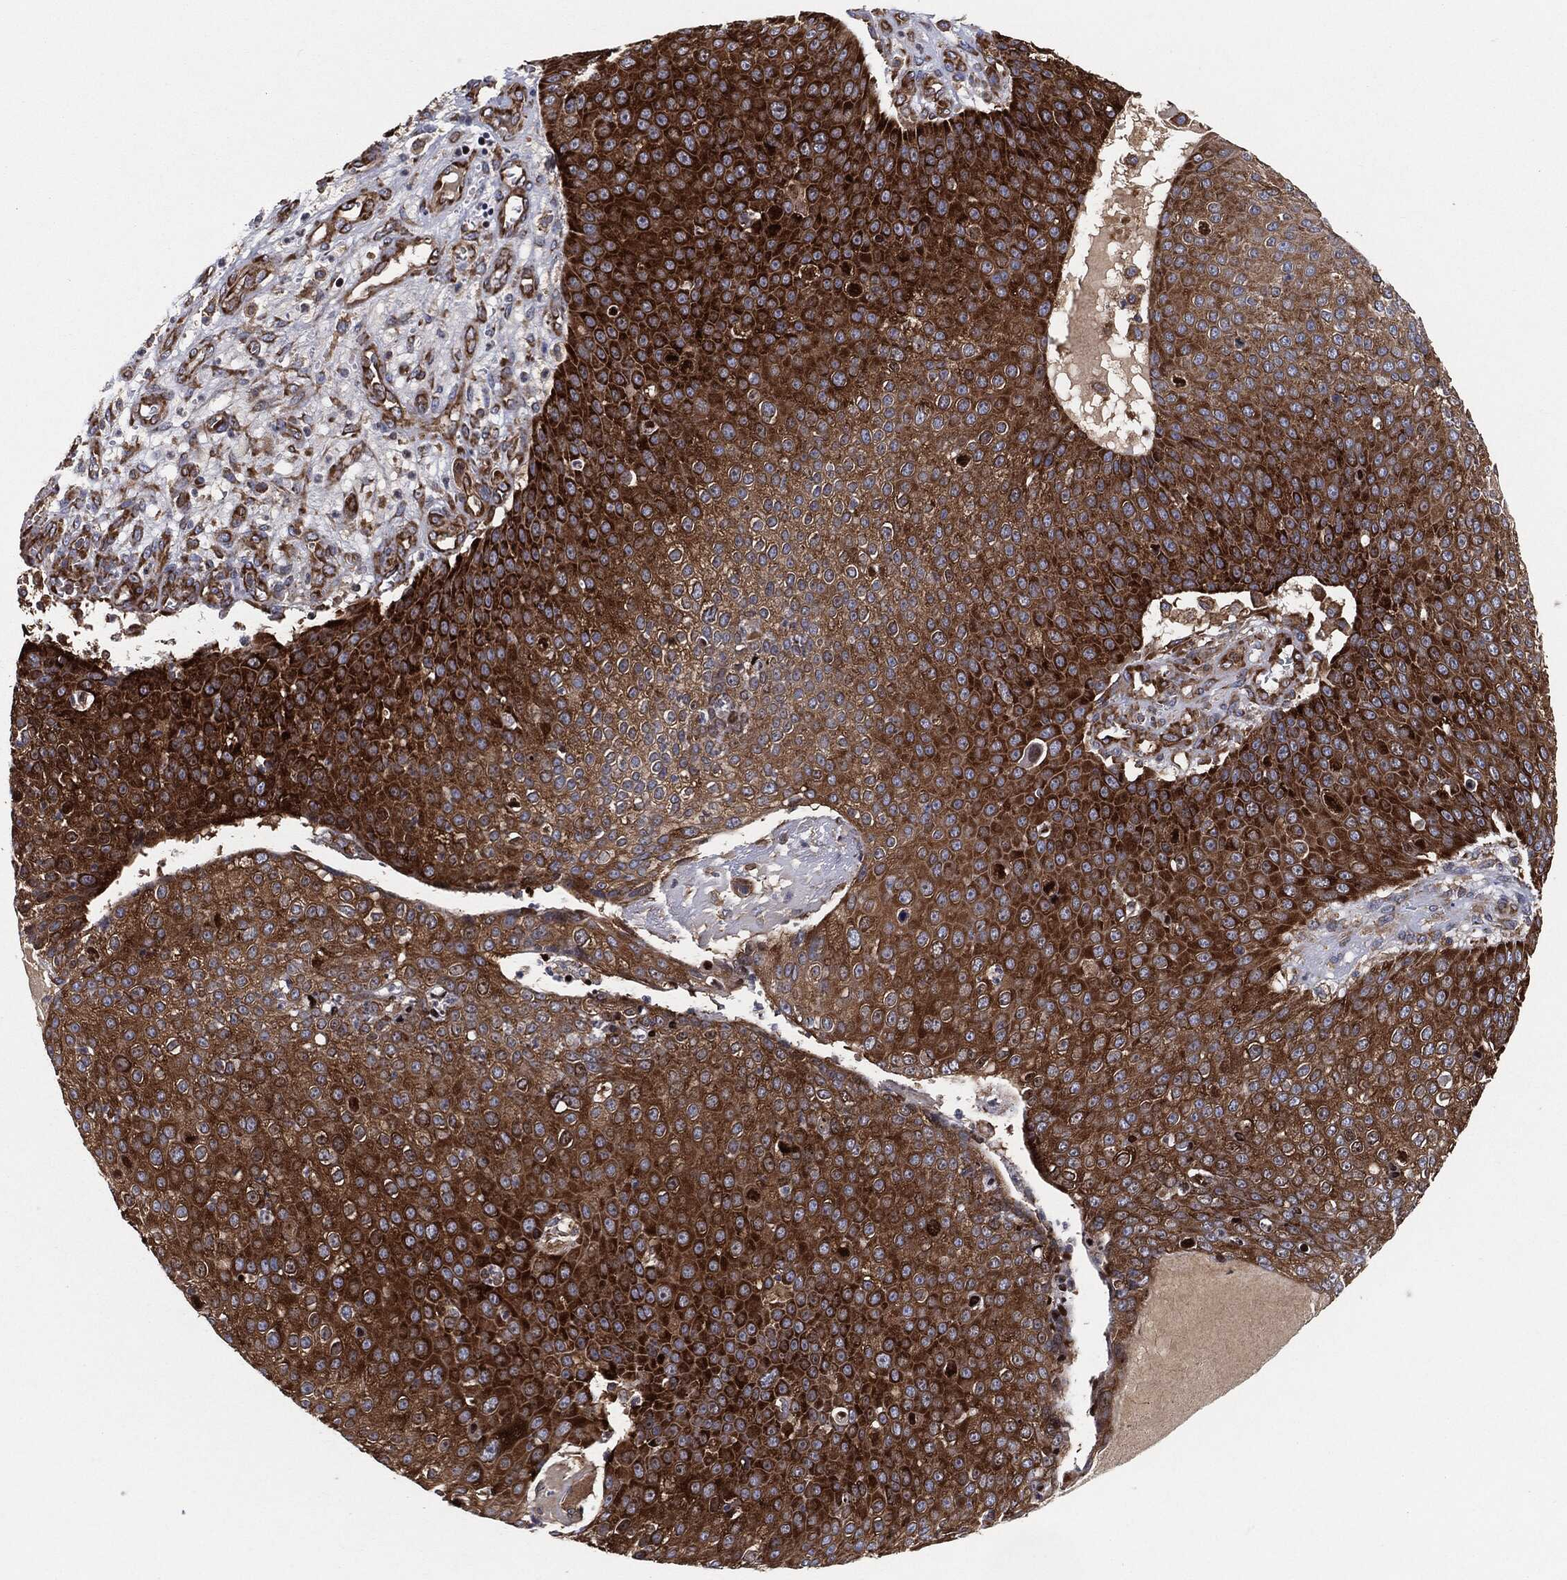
{"staining": {"intensity": "strong", "quantity": ">75%", "location": "cytoplasmic/membranous"}, "tissue": "skin cancer", "cell_type": "Tumor cells", "image_type": "cancer", "snomed": [{"axis": "morphology", "description": "Squamous cell carcinoma, NOS"}, {"axis": "topography", "description": "Skin"}], "caption": "Immunohistochemical staining of human skin cancer (squamous cell carcinoma) demonstrates high levels of strong cytoplasmic/membranous positivity in approximately >75% of tumor cells.", "gene": "EIF2S2", "patient": {"sex": "male", "age": 71}}